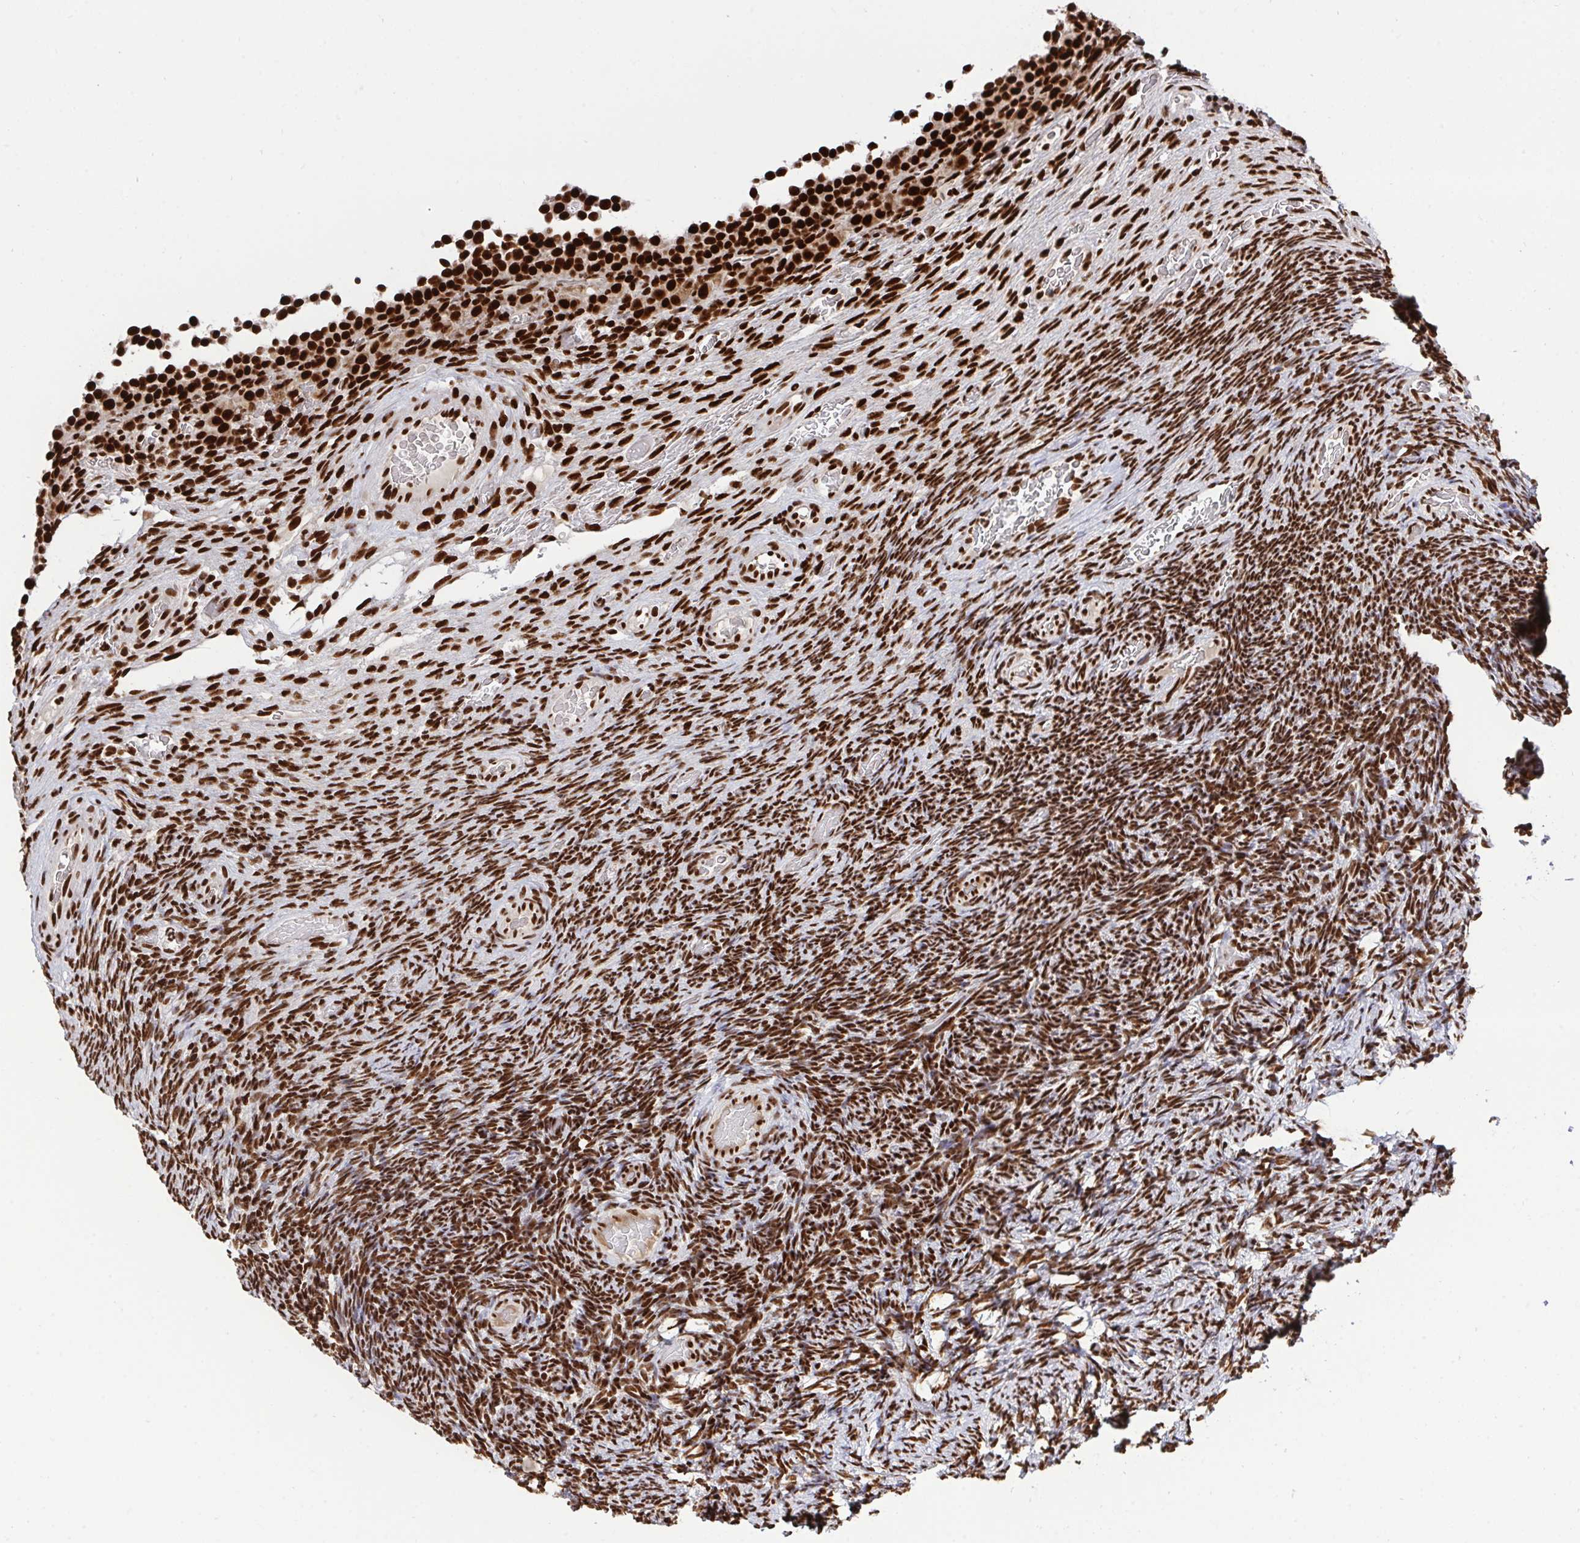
{"staining": {"intensity": "strong", "quantity": ">75%", "location": "nuclear"}, "tissue": "ovary", "cell_type": "Follicle cells", "image_type": "normal", "snomed": [{"axis": "morphology", "description": "Normal tissue, NOS"}, {"axis": "topography", "description": "Ovary"}], "caption": "Ovary stained for a protein shows strong nuclear positivity in follicle cells. (Stains: DAB in brown, nuclei in blue, Microscopy: brightfield microscopy at high magnification).", "gene": "ENSG00000268083", "patient": {"sex": "female", "age": 34}}